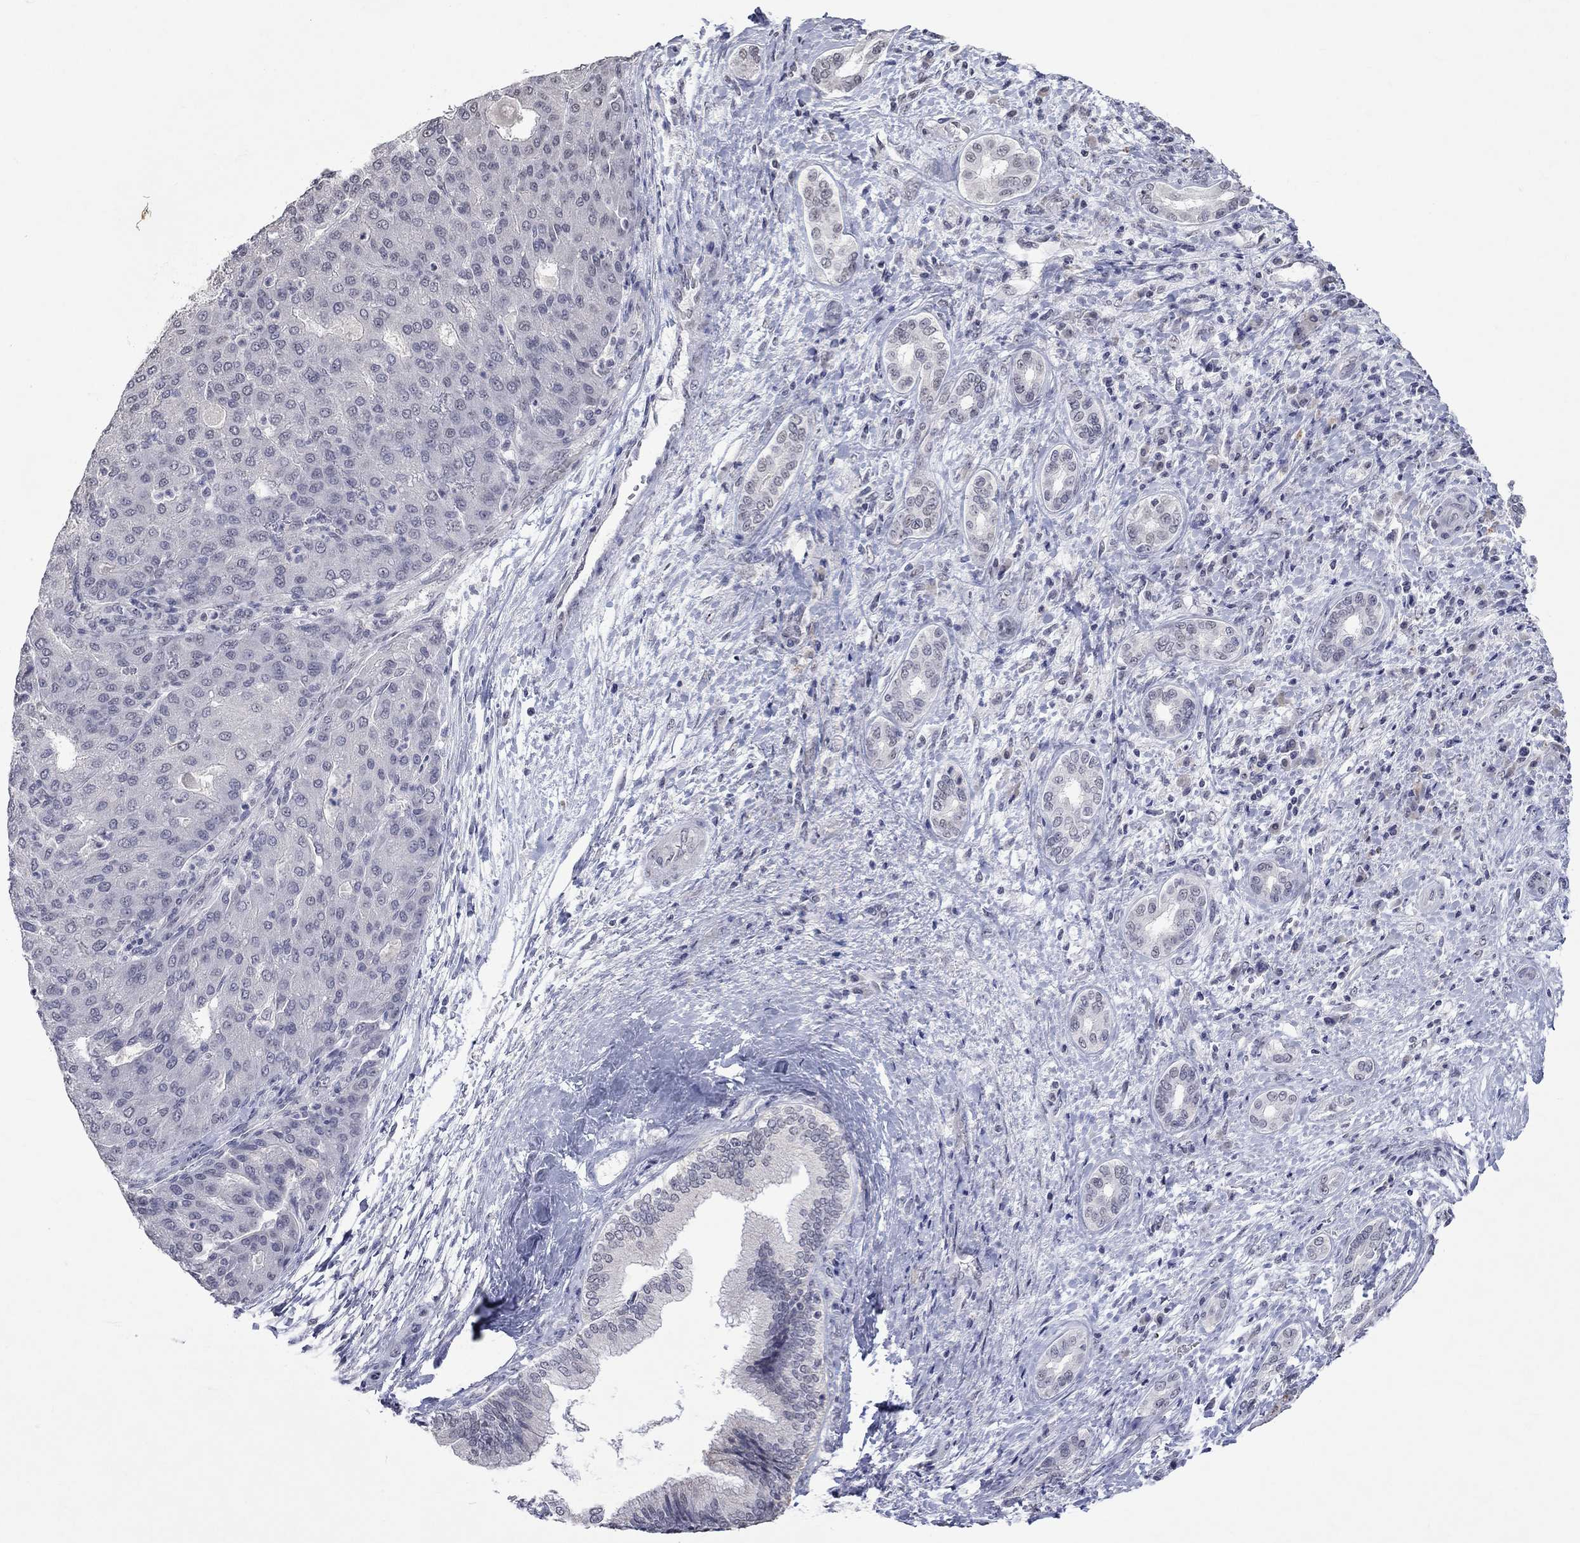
{"staining": {"intensity": "negative", "quantity": "none", "location": "none"}, "tissue": "liver cancer", "cell_type": "Tumor cells", "image_type": "cancer", "snomed": [{"axis": "morphology", "description": "Carcinoma, Hepatocellular, NOS"}, {"axis": "topography", "description": "Liver"}], "caption": "IHC photomicrograph of neoplastic tissue: hepatocellular carcinoma (liver) stained with DAB (3,3'-diaminobenzidine) exhibits no significant protein positivity in tumor cells. Nuclei are stained in blue.", "gene": "TMEM143", "patient": {"sex": "male", "age": 65}}